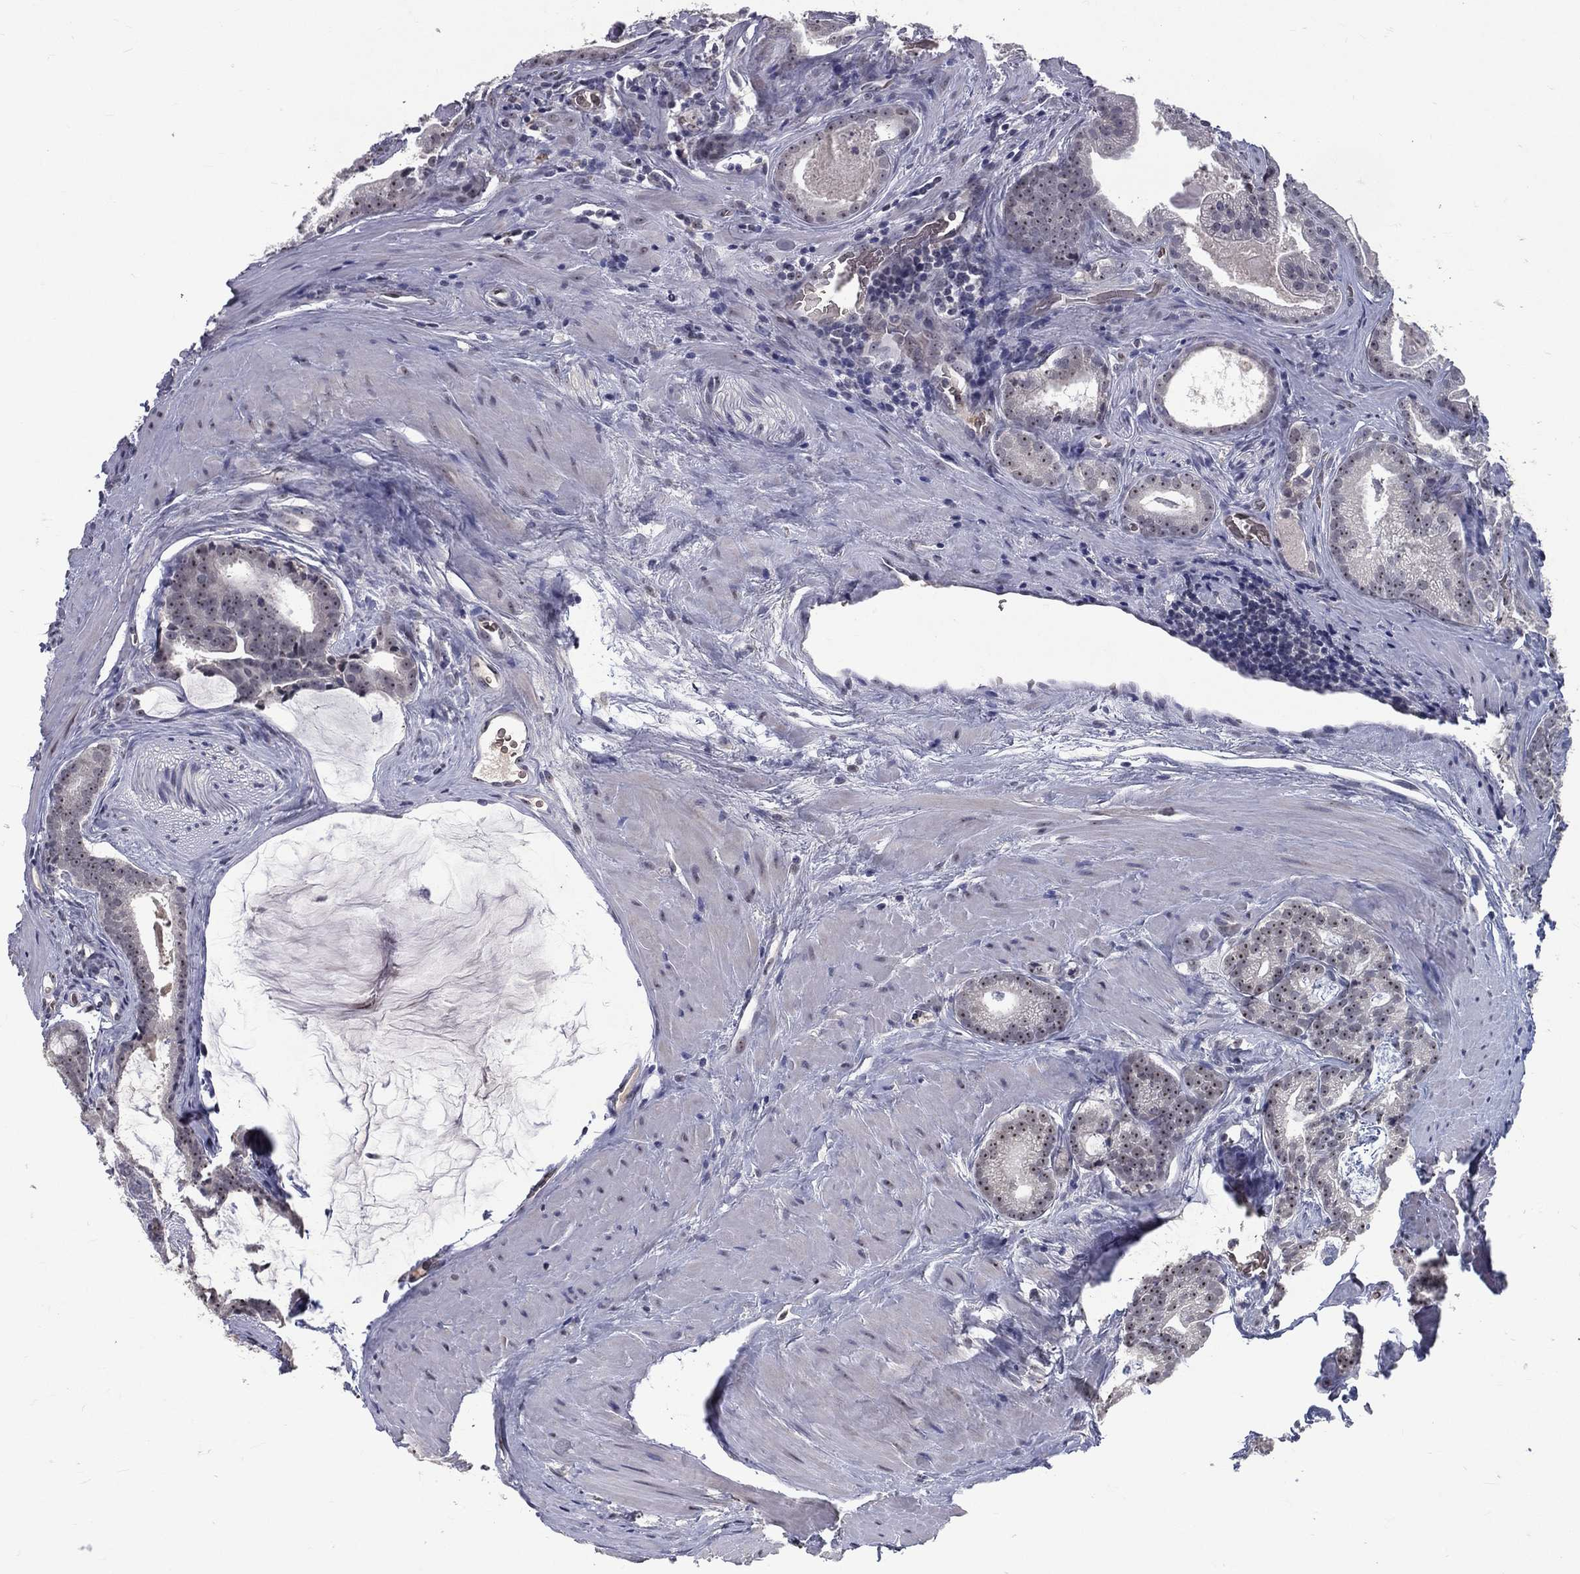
{"staining": {"intensity": "negative", "quantity": "none", "location": "none"}, "tissue": "prostate cancer", "cell_type": "Tumor cells", "image_type": "cancer", "snomed": [{"axis": "morphology", "description": "Adenocarcinoma, NOS"}, {"axis": "topography", "description": "Prostate"}], "caption": "A high-resolution image shows IHC staining of prostate cancer, which displays no significant expression in tumor cells.", "gene": "DSG4", "patient": {"sex": "male", "age": 61}}